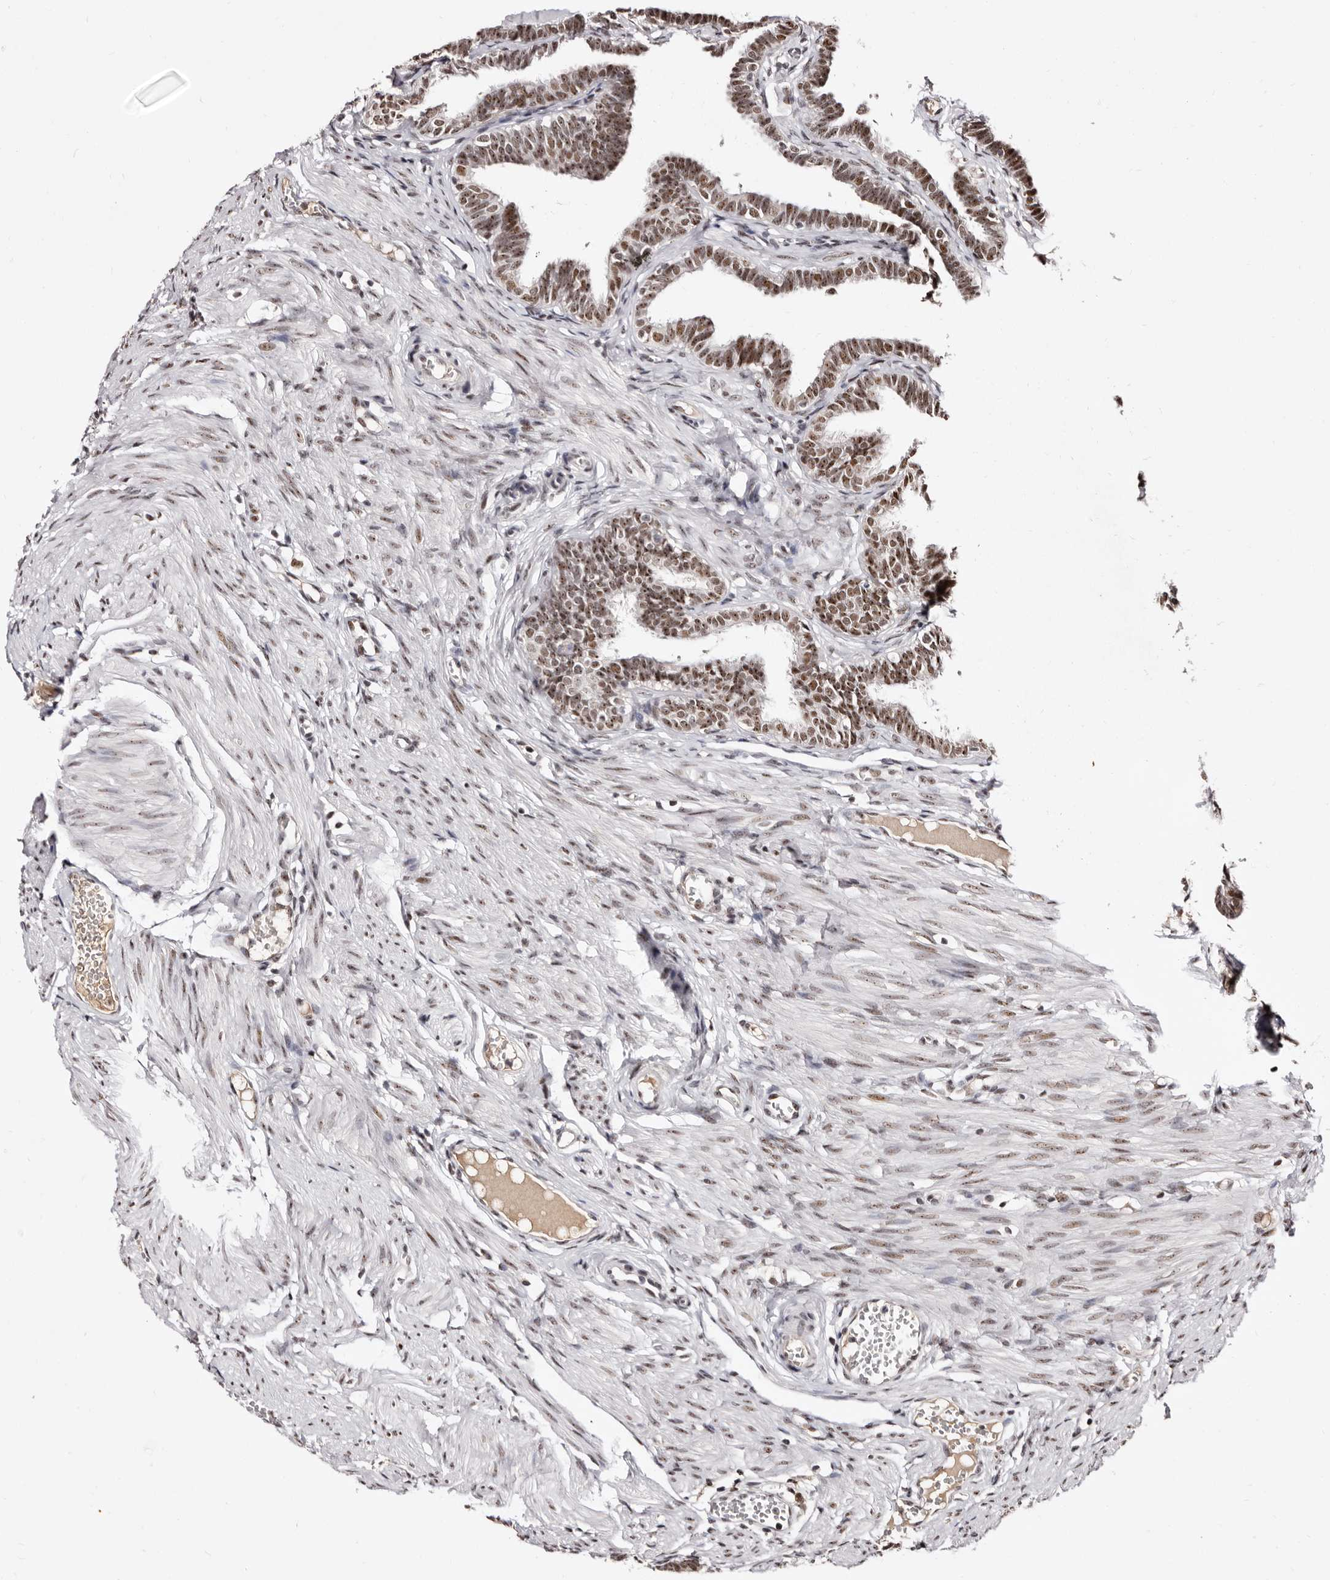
{"staining": {"intensity": "moderate", "quantity": ">75%", "location": "nuclear"}, "tissue": "fallopian tube", "cell_type": "Glandular cells", "image_type": "normal", "snomed": [{"axis": "morphology", "description": "Normal tissue, NOS"}, {"axis": "topography", "description": "Fallopian tube"}, {"axis": "topography", "description": "Ovary"}], "caption": "Immunohistochemical staining of normal human fallopian tube displays >75% levels of moderate nuclear protein positivity in approximately >75% of glandular cells.", "gene": "ANAPC11", "patient": {"sex": "female", "age": 23}}